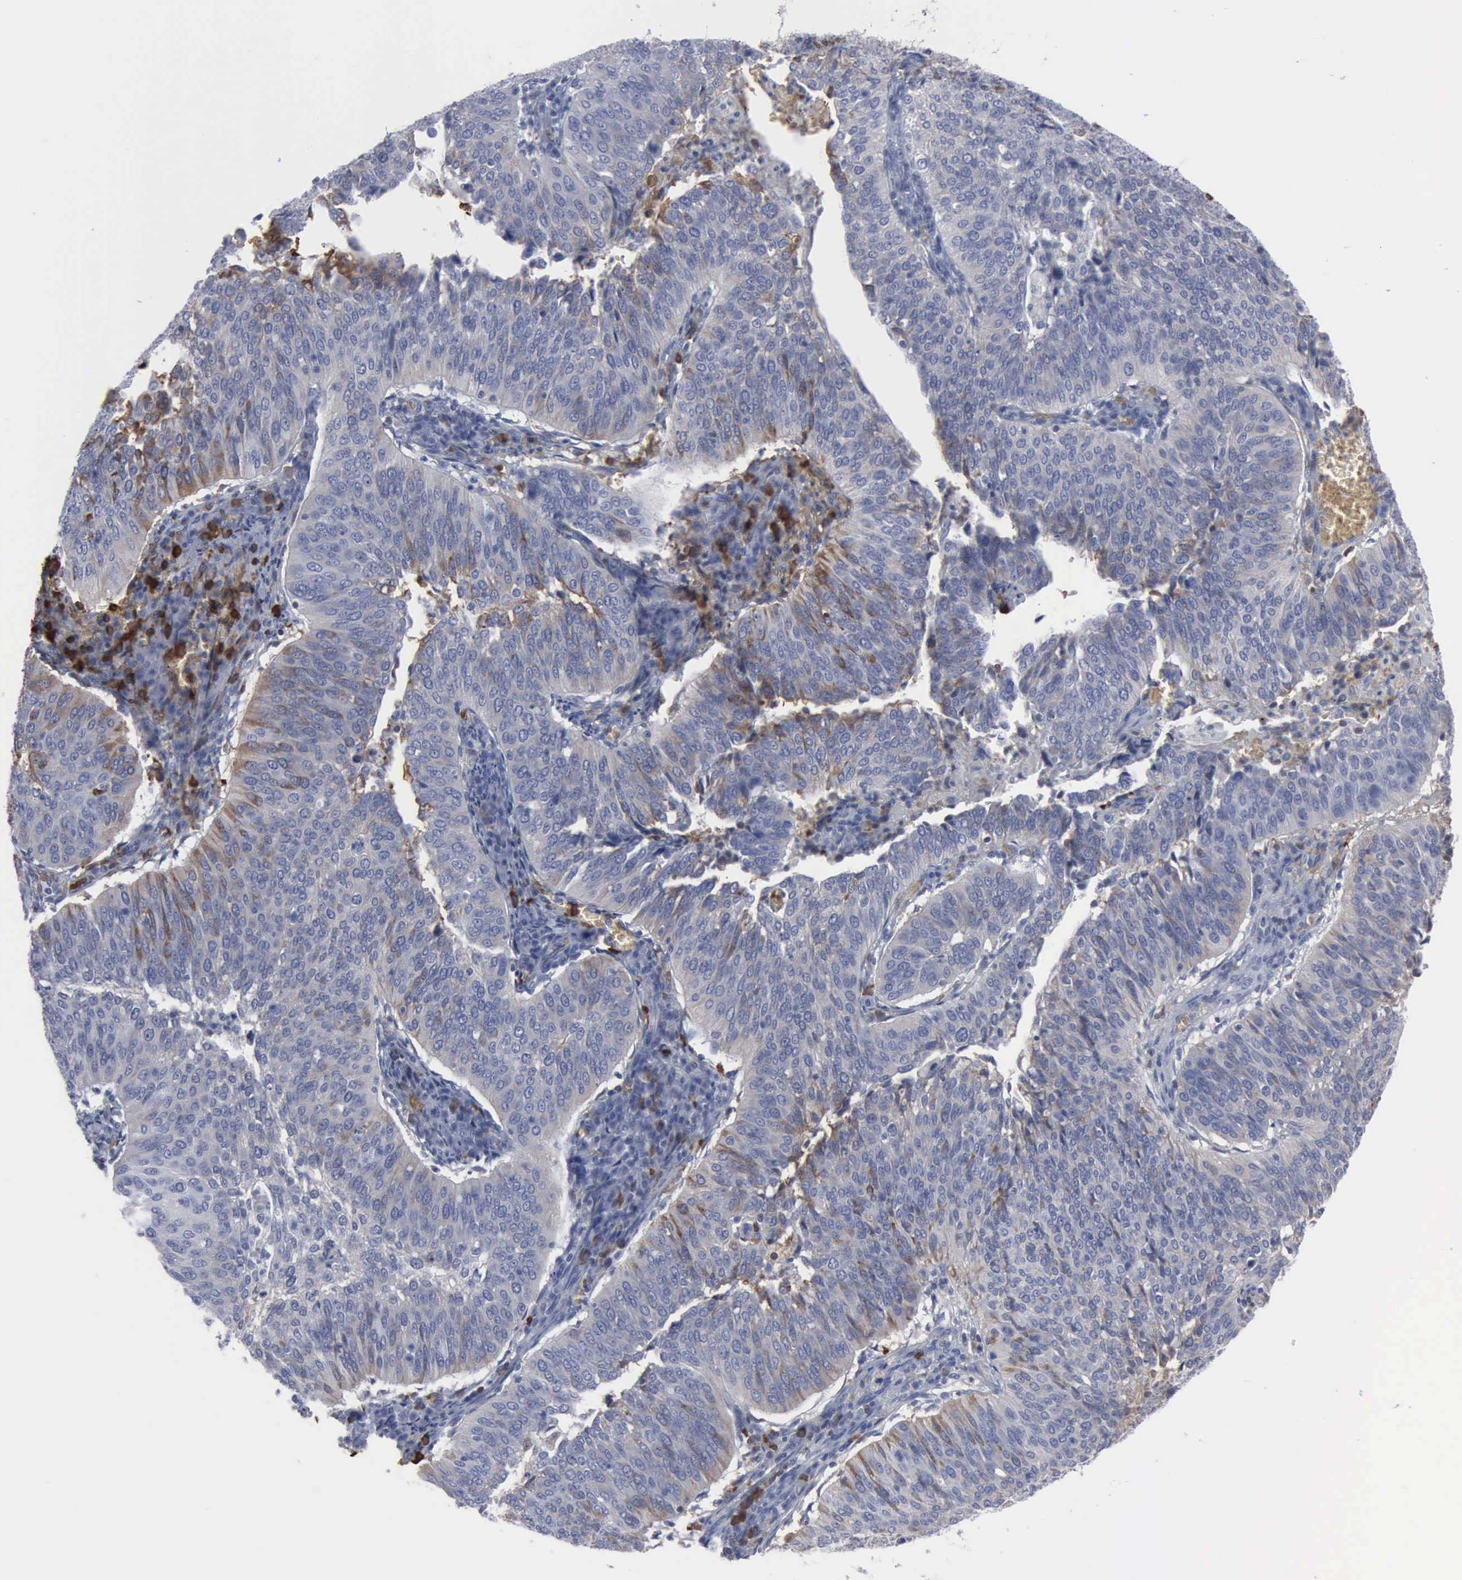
{"staining": {"intensity": "weak", "quantity": "25%-75%", "location": "cytoplasmic/membranous"}, "tissue": "cervical cancer", "cell_type": "Tumor cells", "image_type": "cancer", "snomed": [{"axis": "morphology", "description": "Squamous cell carcinoma, NOS"}, {"axis": "topography", "description": "Cervix"}], "caption": "The micrograph displays immunohistochemical staining of cervical cancer (squamous cell carcinoma). There is weak cytoplasmic/membranous staining is seen in approximately 25%-75% of tumor cells.", "gene": "TGFB1", "patient": {"sex": "female", "age": 39}}